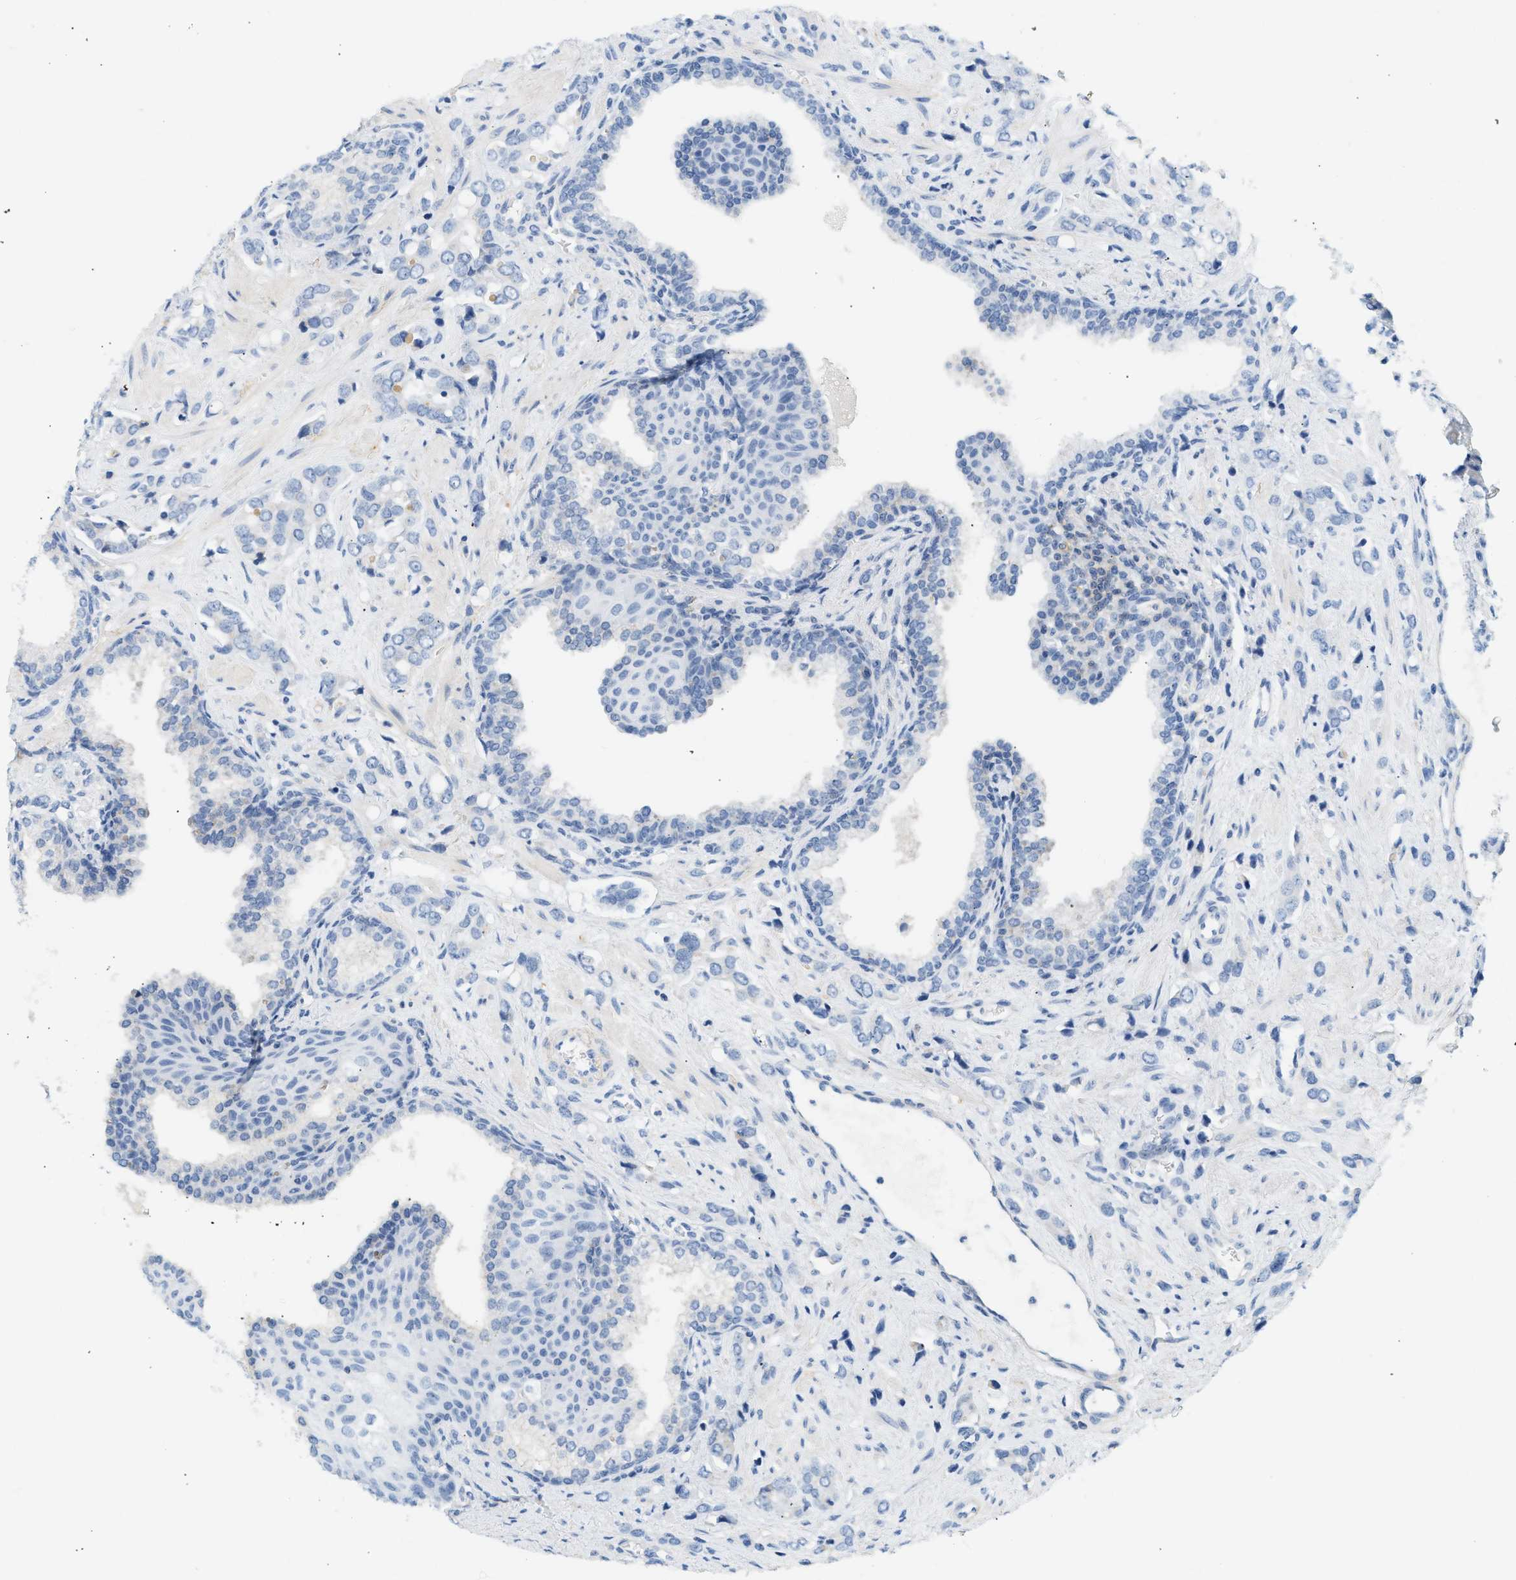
{"staining": {"intensity": "negative", "quantity": "none", "location": "none"}, "tissue": "prostate cancer", "cell_type": "Tumor cells", "image_type": "cancer", "snomed": [{"axis": "morphology", "description": "Adenocarcinoma, High grade"}, {"axis": "topography", "description": "Prostate"}], "caption": "A histopathology image of prostate cancer stained for a protein displays no brown staining in tumor cells.", "gene": "BVES", "patient": {"sex": "male", "age": 52}}